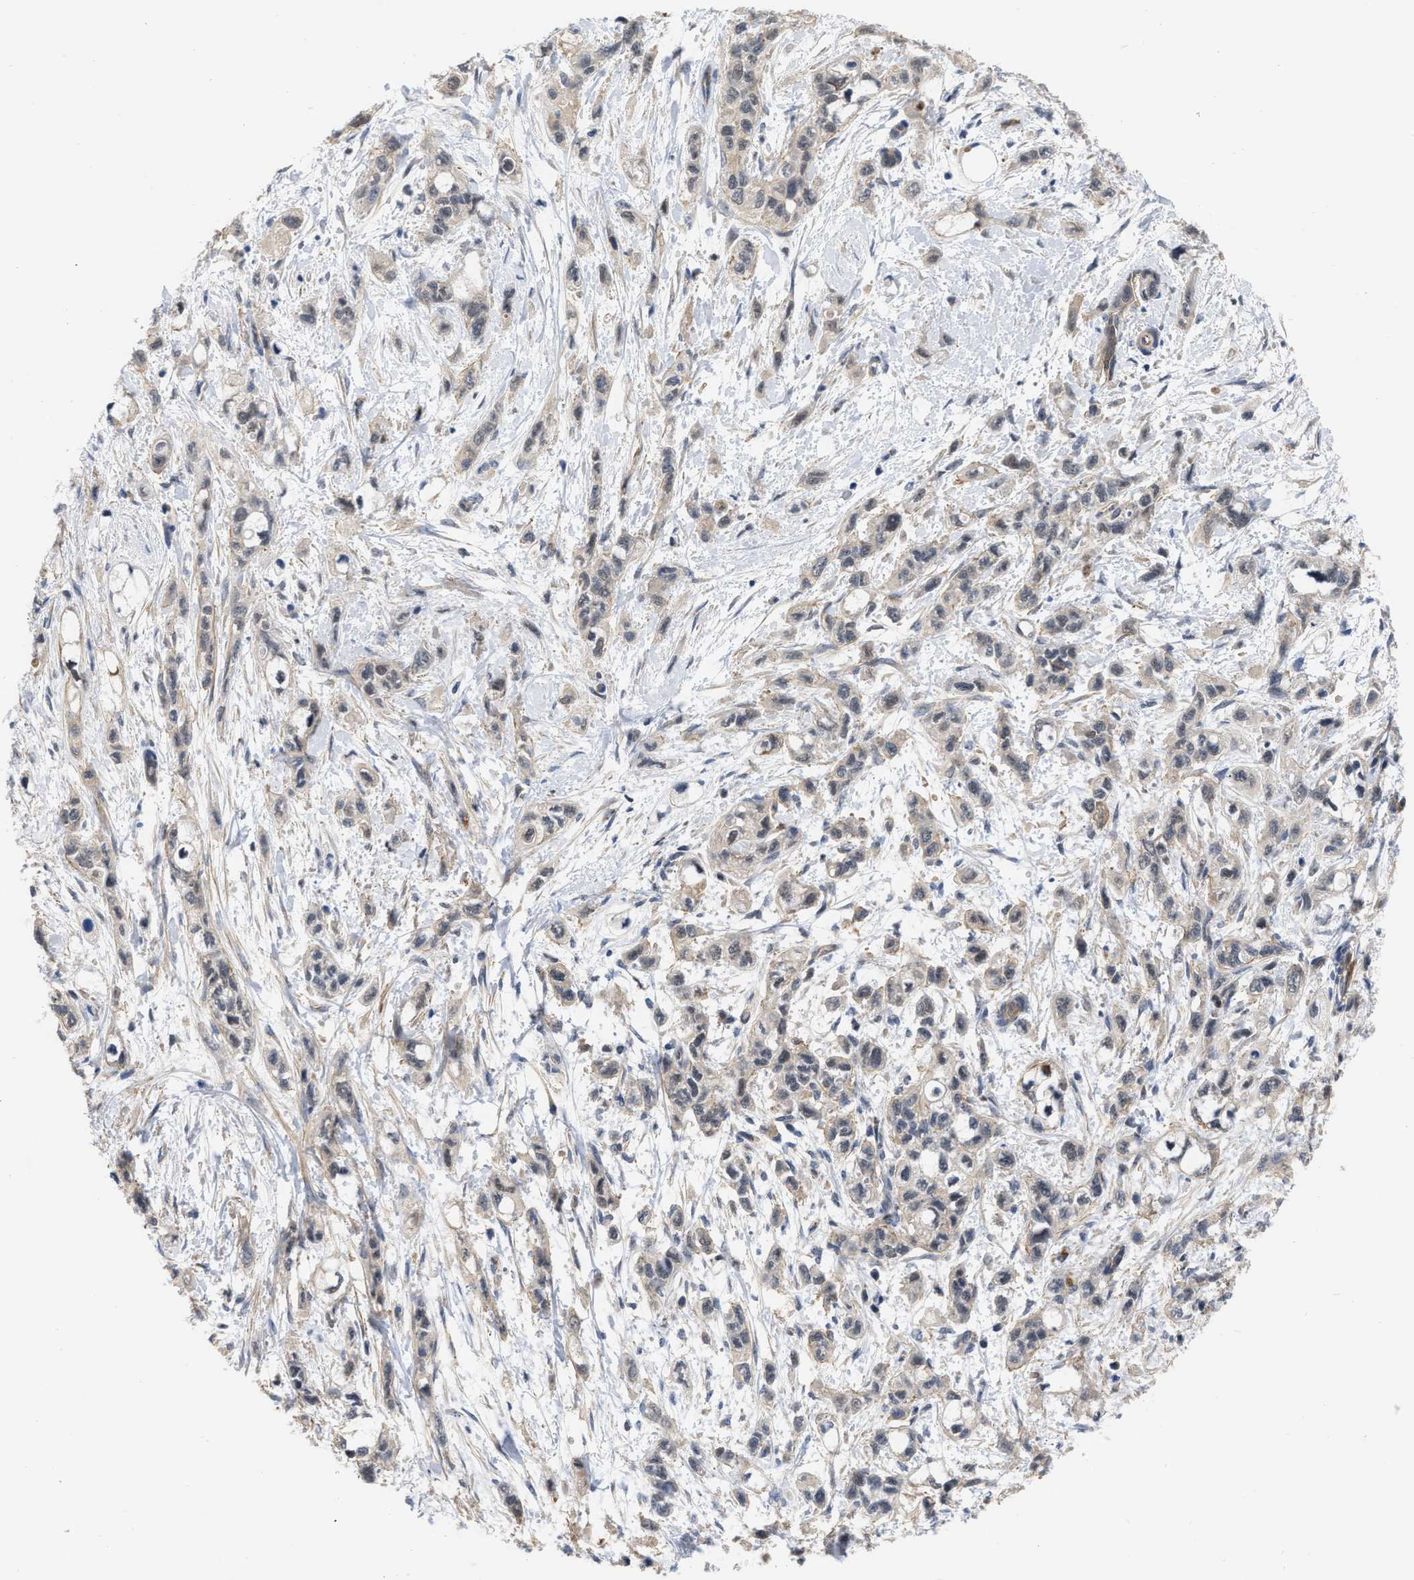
{"staining": {"intensity": "weak", "quantity": "<25%", "location": "cytoplasmic/membranous"}, "tissue": "pancreatic cancer", "cell_type": "Tumor cells", "image_type": "cancer", "snomed": [{"axis": "morphology", "description": "Adenocarcinoma, NOS"}, {"axis": "topography", "description": "Pancreas"}], "caption": "This is an IHC histopathology image of pancreatic cancer. There is no positivity in tumor cells.", "gene": "NAPEPLD", "patient": {"sex": "male", "age": 74}}